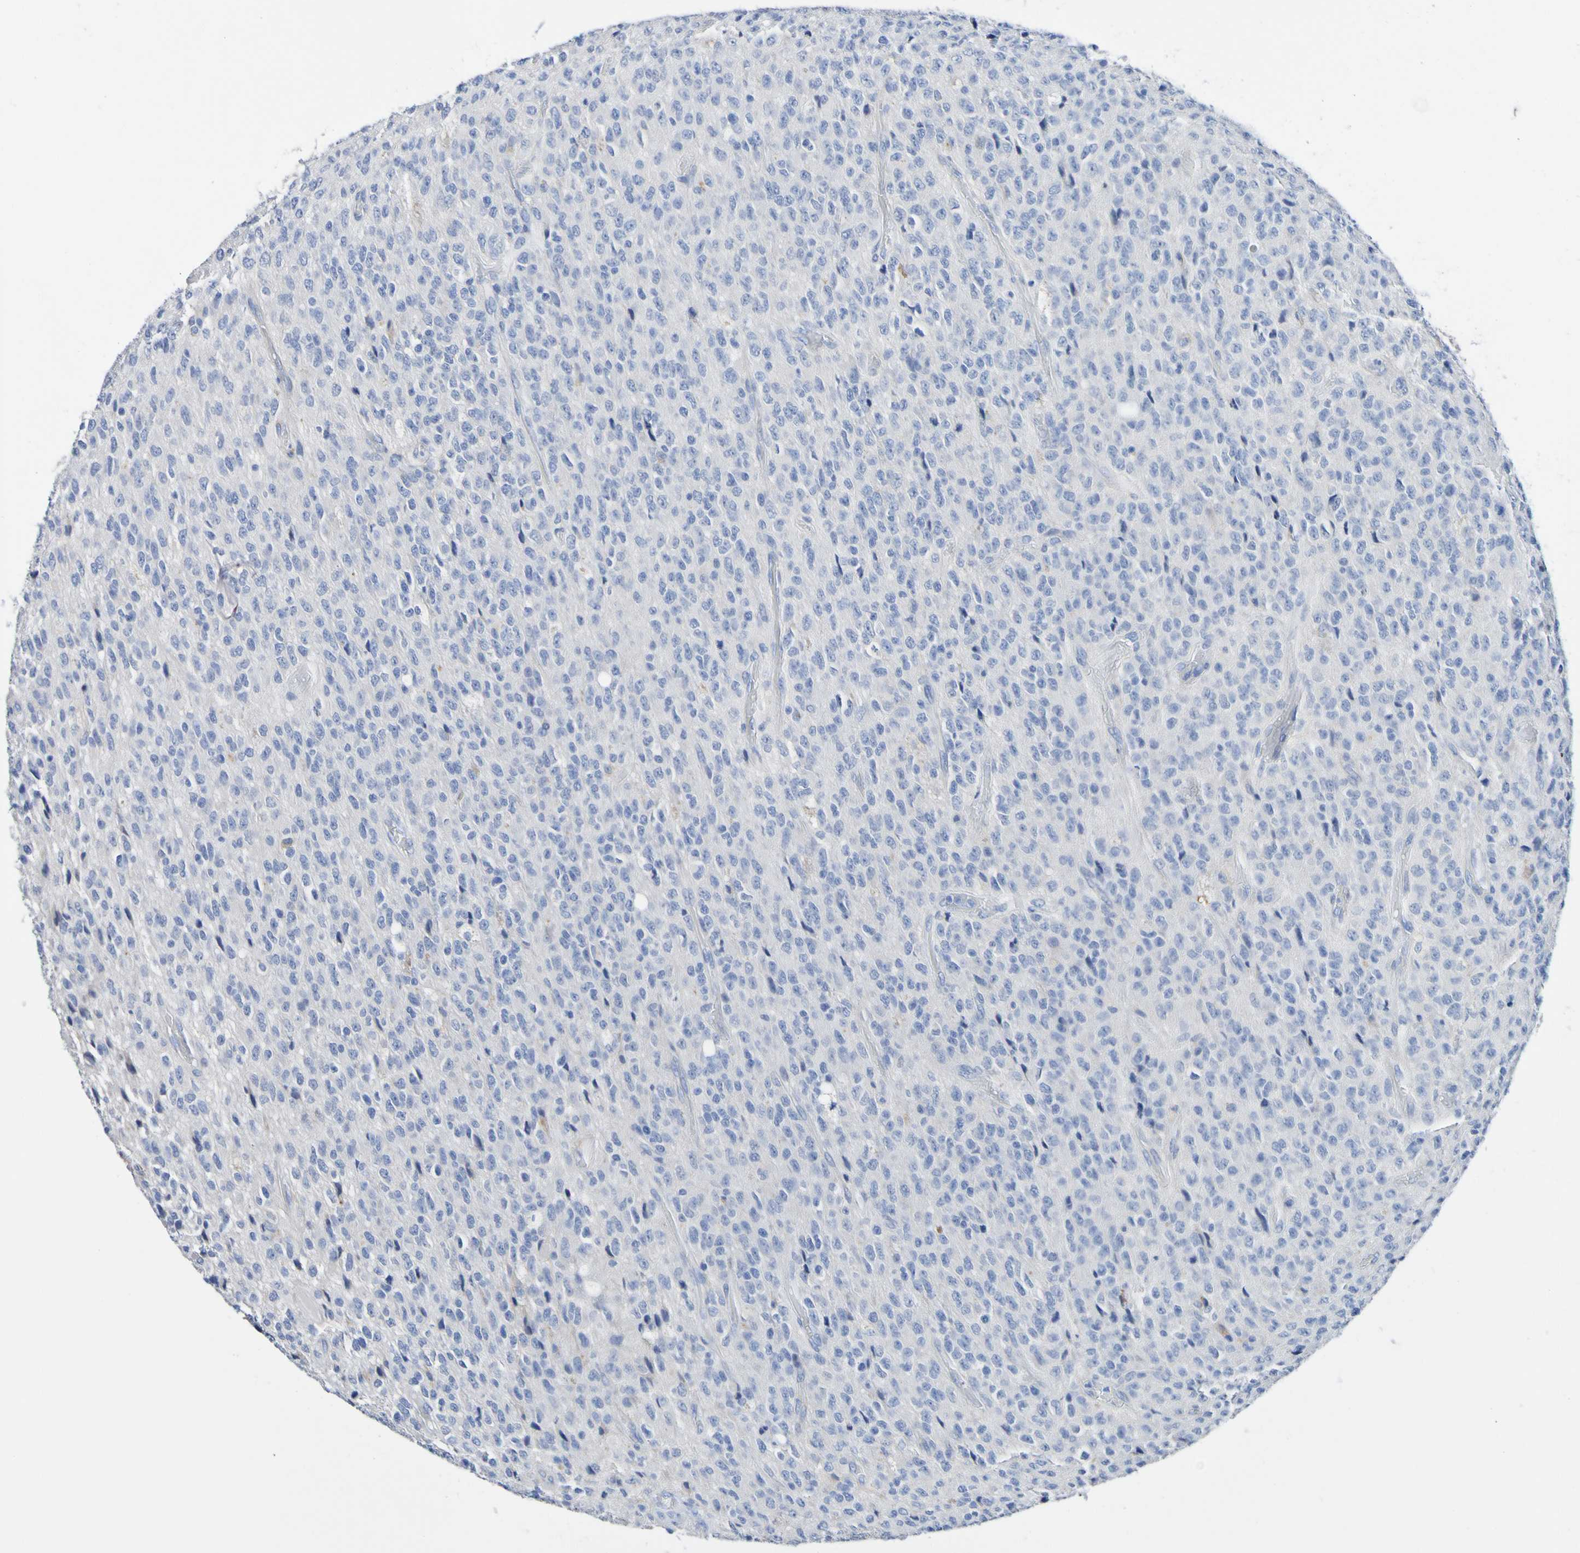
{"staining": {"intensity": "negative", "quantity": "none", "location": "none"}, "tissue": "glioma", "cell_type": "Tumor cells", "image_type": "cancer", "snomed": [{"axis": "morphology", "description": "Glioma, malignant, High grade"}, {"axis": "topography", "description": "pancreas cauda"}], "caption": "This photomicrograph is of glioma stained with IHC to label a protein in brown with the nuclei are counter-stained blue. There is no staining in tumor cells.", "gene": "SGCB", "patient": {"sex": "male", "age": 60}}